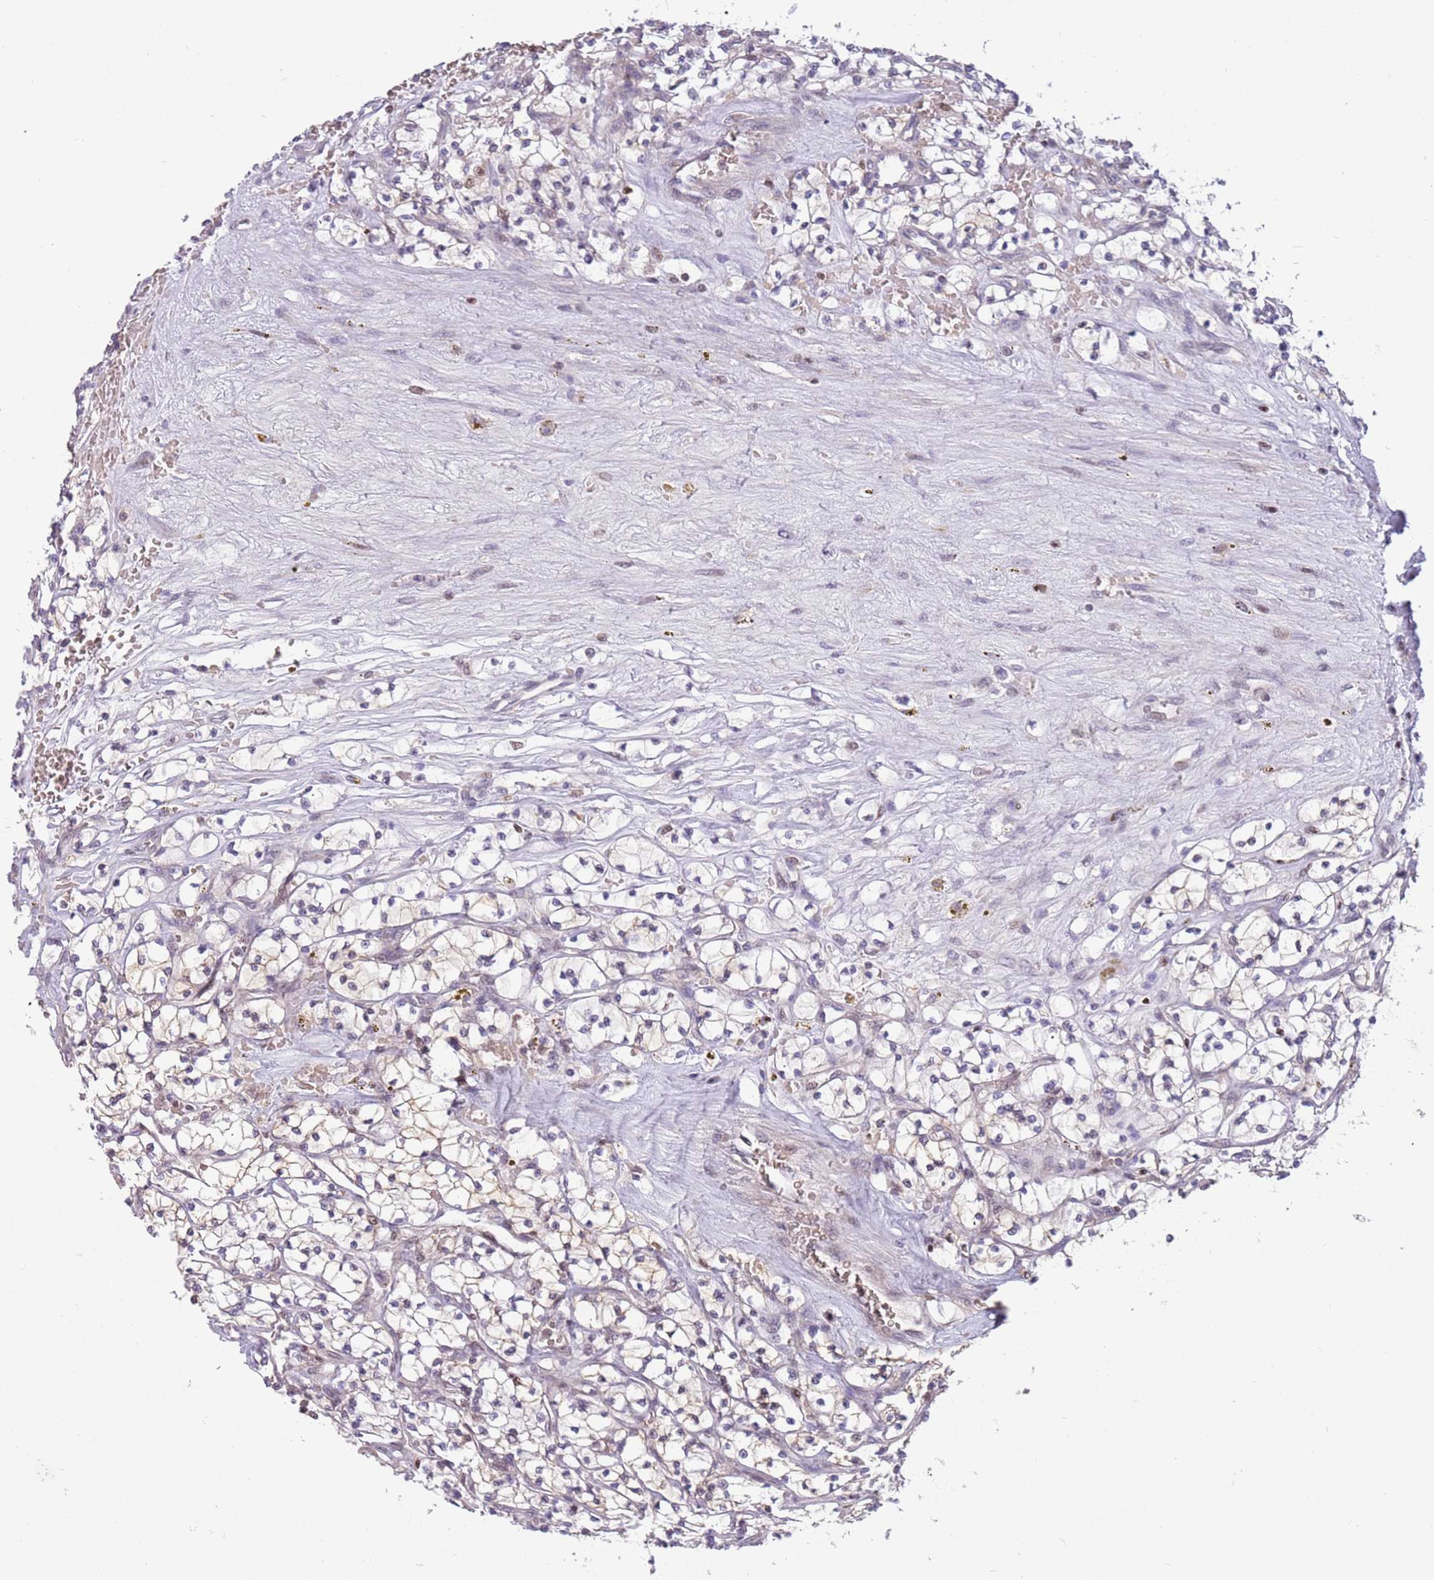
{"staining": {"intensity": "negative", "quantity": "none", "location": "none"}, "tissue": "renal cancer", "cell_type": "Tumor cells", "image_type": "cancer", "snomed": [{"axis": "morphology", "description": "Adenocarcinoma, NOS"}, {"axis": "topography", "description": "Kidney"}], "caption": "IHC histopathology image of renal adenocarcinoma stained for a protein (brown), which shows no staining in tumor cells.", "gene": "ARHGEF5", "patient": {"sex": "female", "age": 64}}